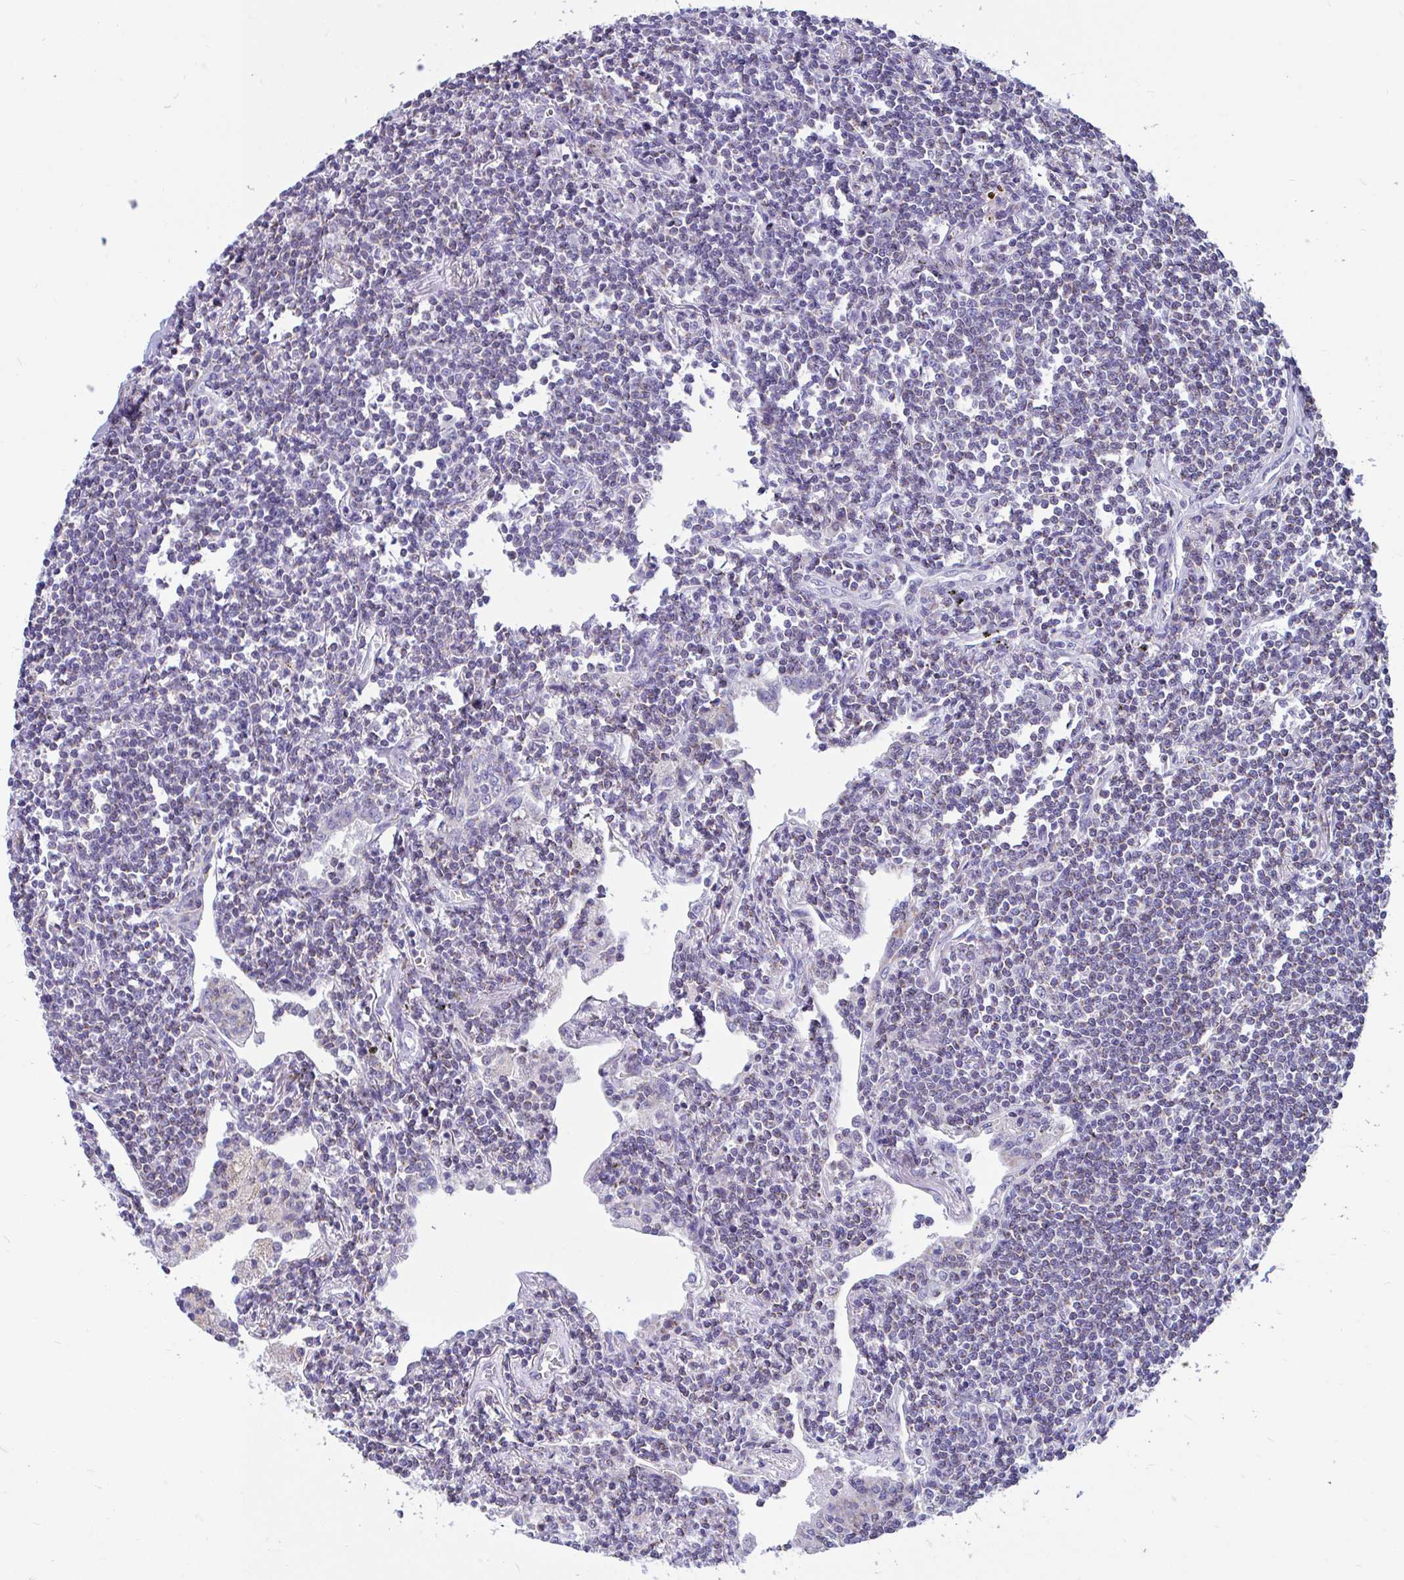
{"staining": {"intensity": "moderate", "quantity": "25%-75%", "location": "cytoplasmic/membranous"}, "tissue": "lymphoma", "cell_type": "Tumor cells", "image_type": "cancer", "snomed": [{"axis": "morphology", "description": "Malignant lymphoma, non-Hodgkin's type, Low grade"}, {"axis": "topography", "description": "Lung"}], "caption": "This is a micrograph of IHC staining of low-grade malignant lymphoma, non-Hodgkin's type, which shows moderate positivity in the cytoplasmic/membranous of tumor cells.", "gene": "OR13A1", "patient": {"sex": "female", "age": 71}}